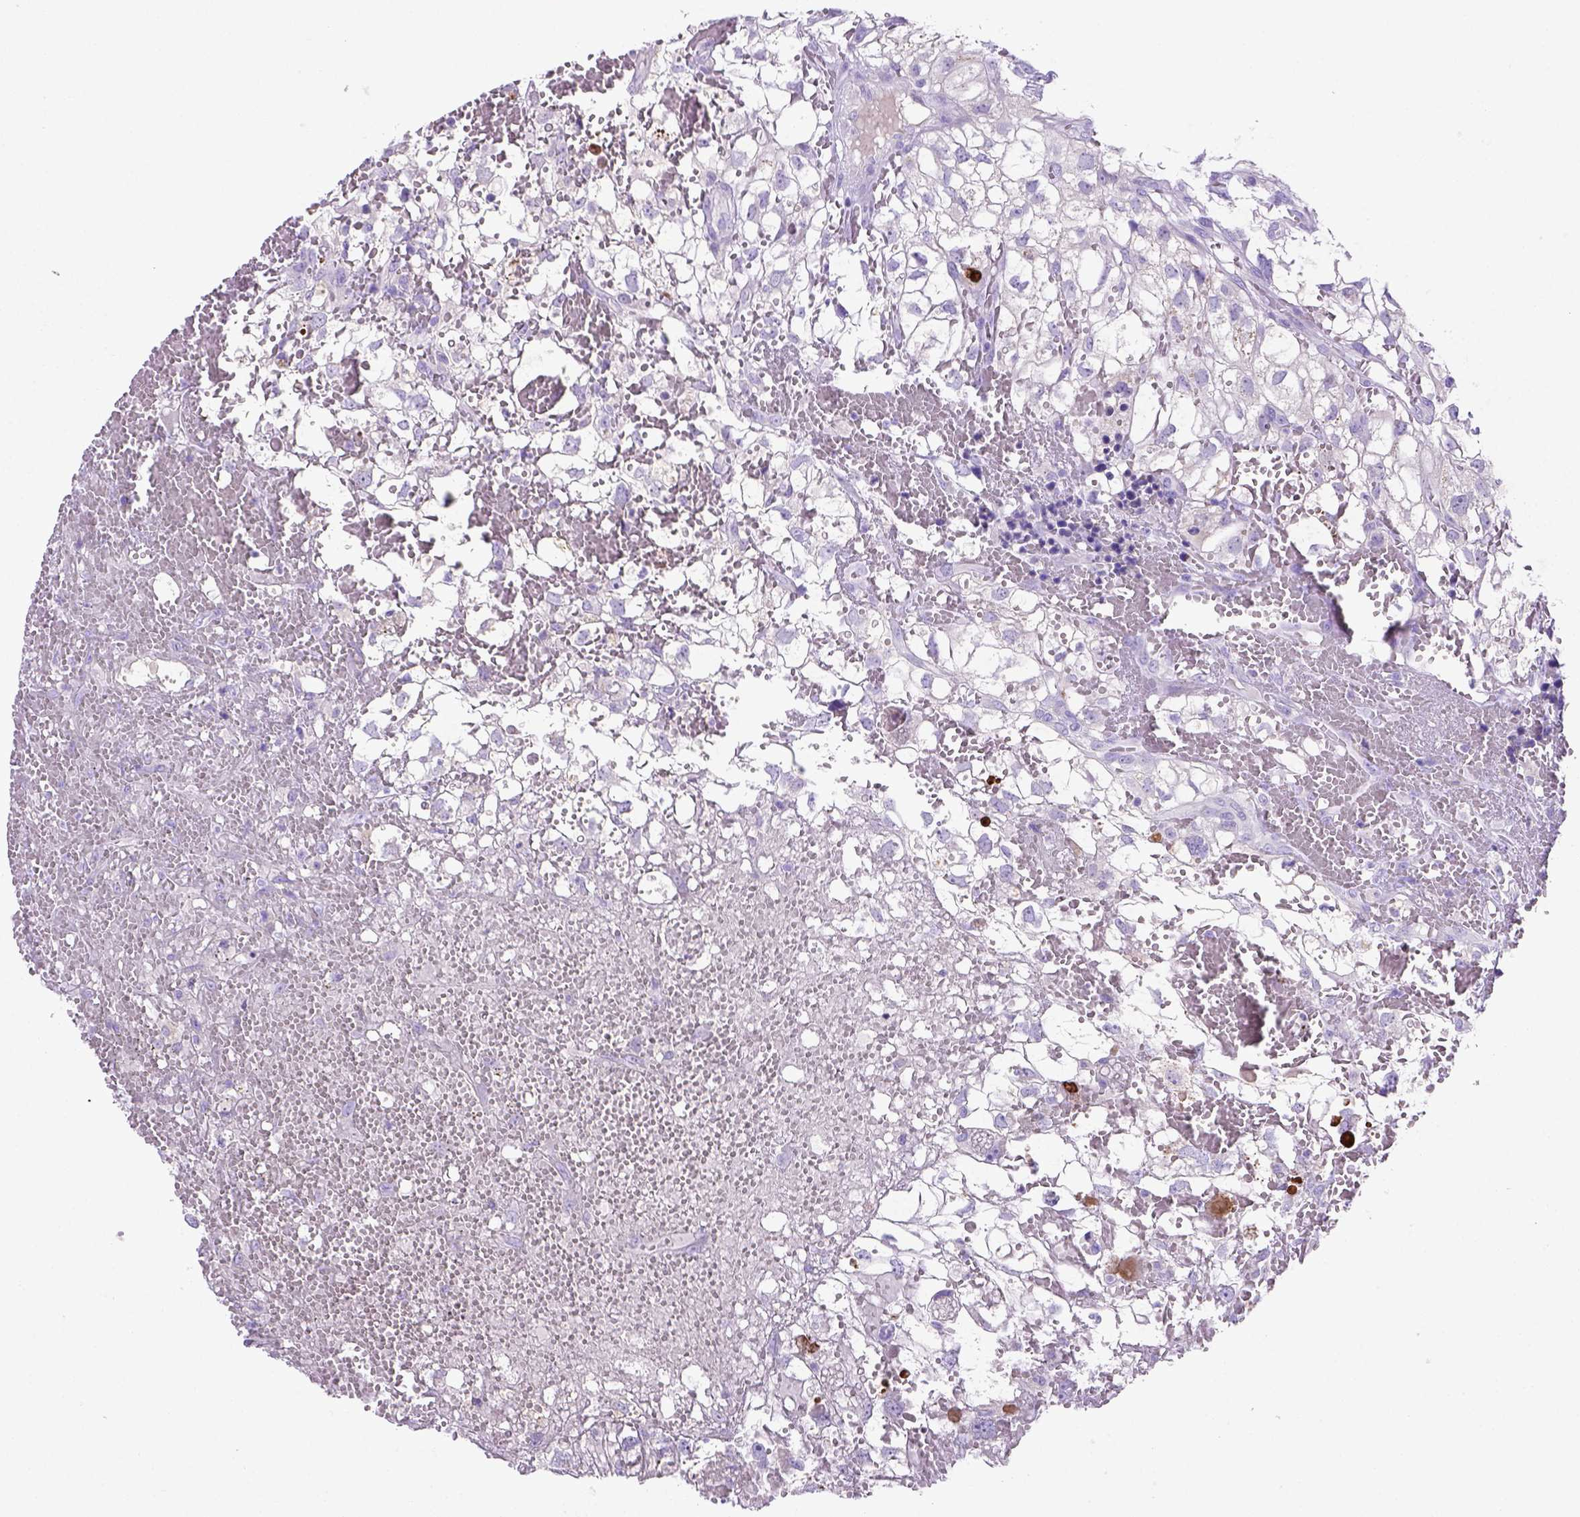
{"staining": {"intensity": "negative", "quantity": "none", "location": "none"}, "tissue": "renal cancer", "cell_type": "Tumor cells", "image_type": "cancer", "snomed": [{"axis": "morphology", "description": "Adenocarcinoma, NOS"}, {"axis": "topography", "description": "Kidney"}], "caption": "DAB immunohistochemical staining of human renal adenocarcinoma shows no significant positivity in tumor cells. Nuclei are stained in blue.", "gene": "SIRPD", "patient": {"sex": "male", "age": 56}}